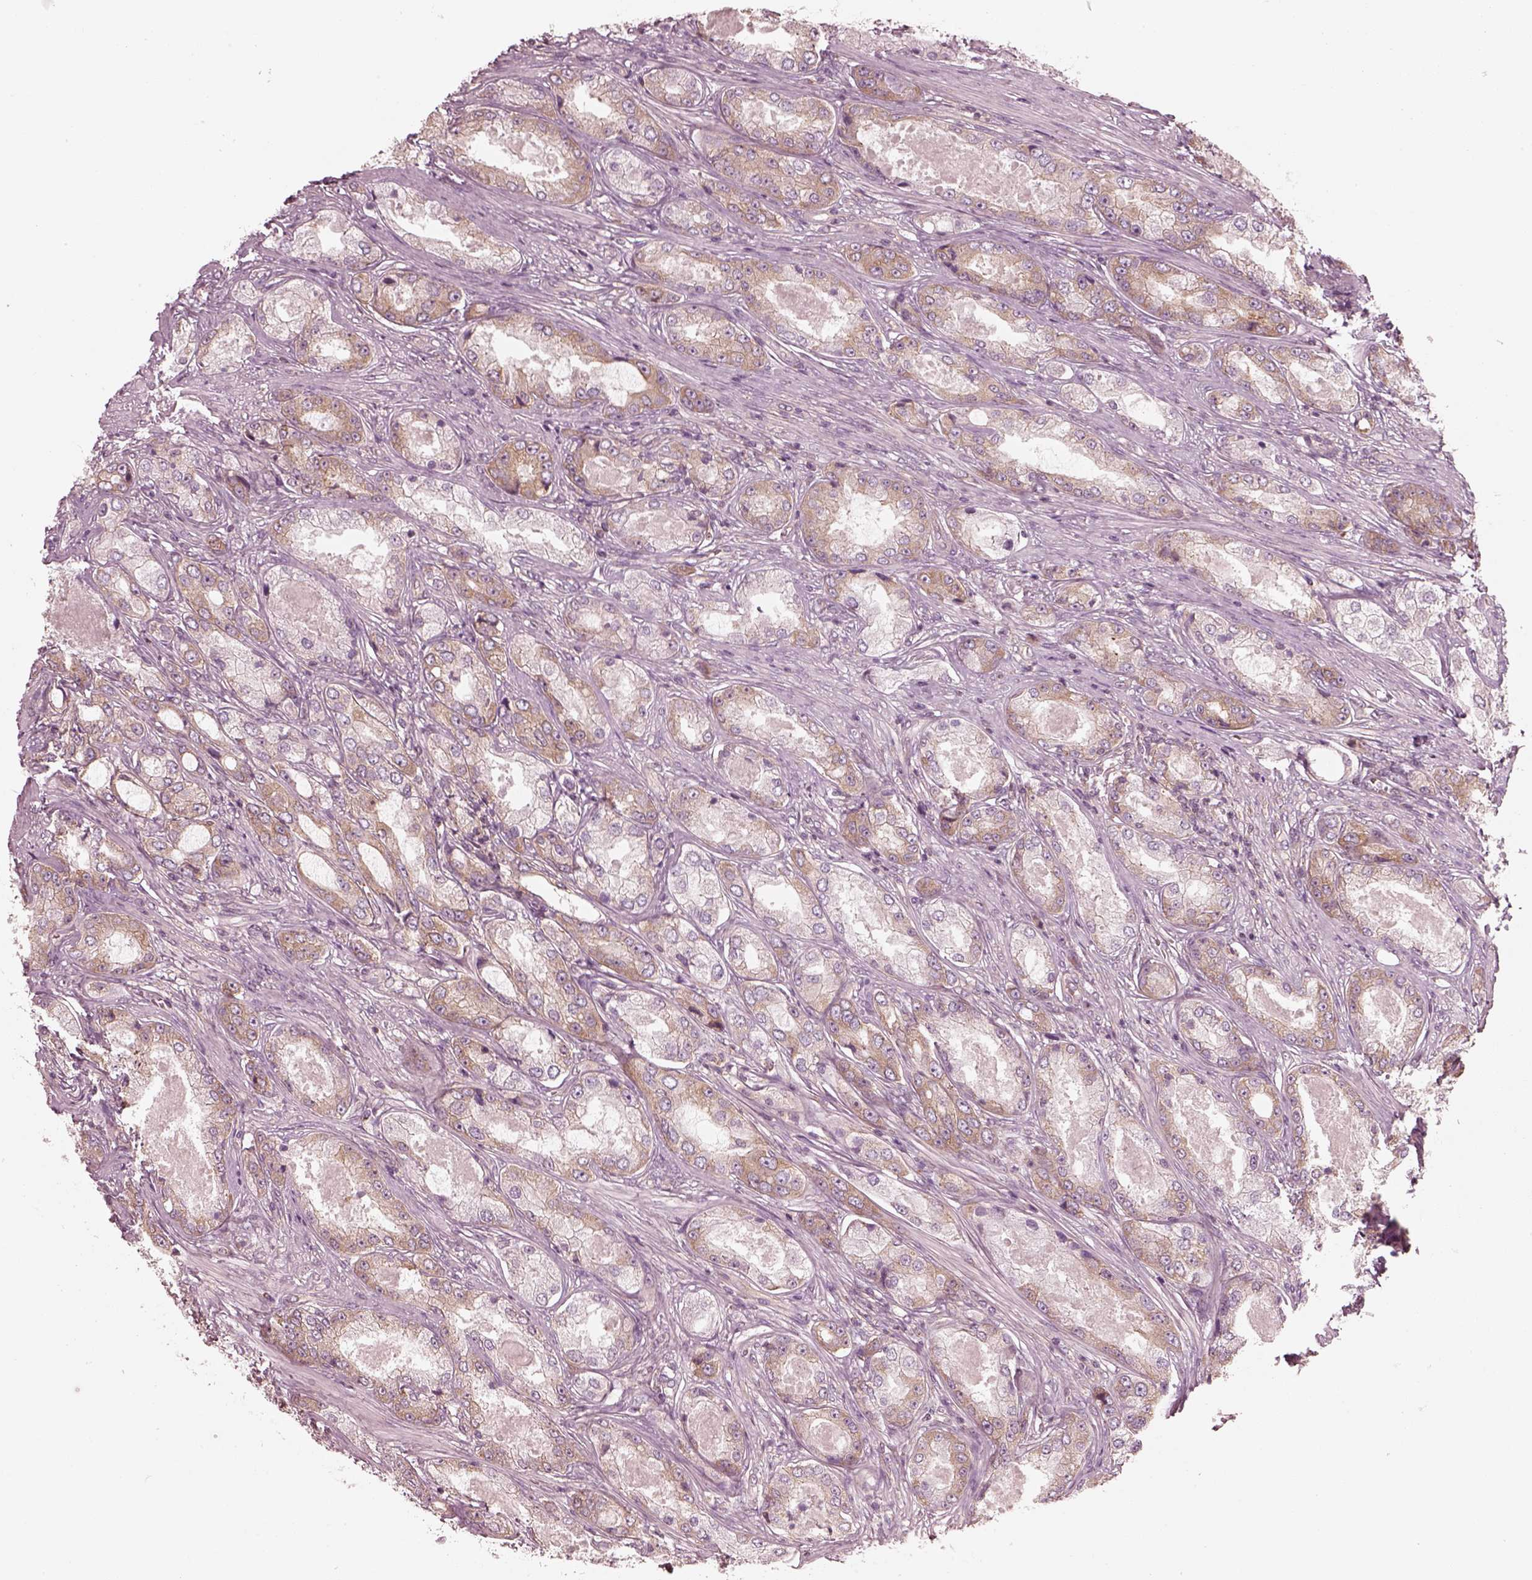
{"staining": {"intensity": "moderate", "quantity": "25%-75%", "location": "cytoplasmic/membranous"}, "tissue": "prostate cancer", "cell_type": "Tumor cells", "image_type": "cancer", "snomed": [{"axis": "morphology", "description": "Adenocarcinoma, Low grade"}, {"axis": "topography", "description": "Prostate"}], "caption": "Immunohistochemical staining of human low-grade adenocarcinoma (prostate) exhibits moderate cytoplasmic/membranous protein expression in about 25%-75% of tumor cells.", "gene": "CNOT2", "patient": {"sex": "male", "age": 68}}